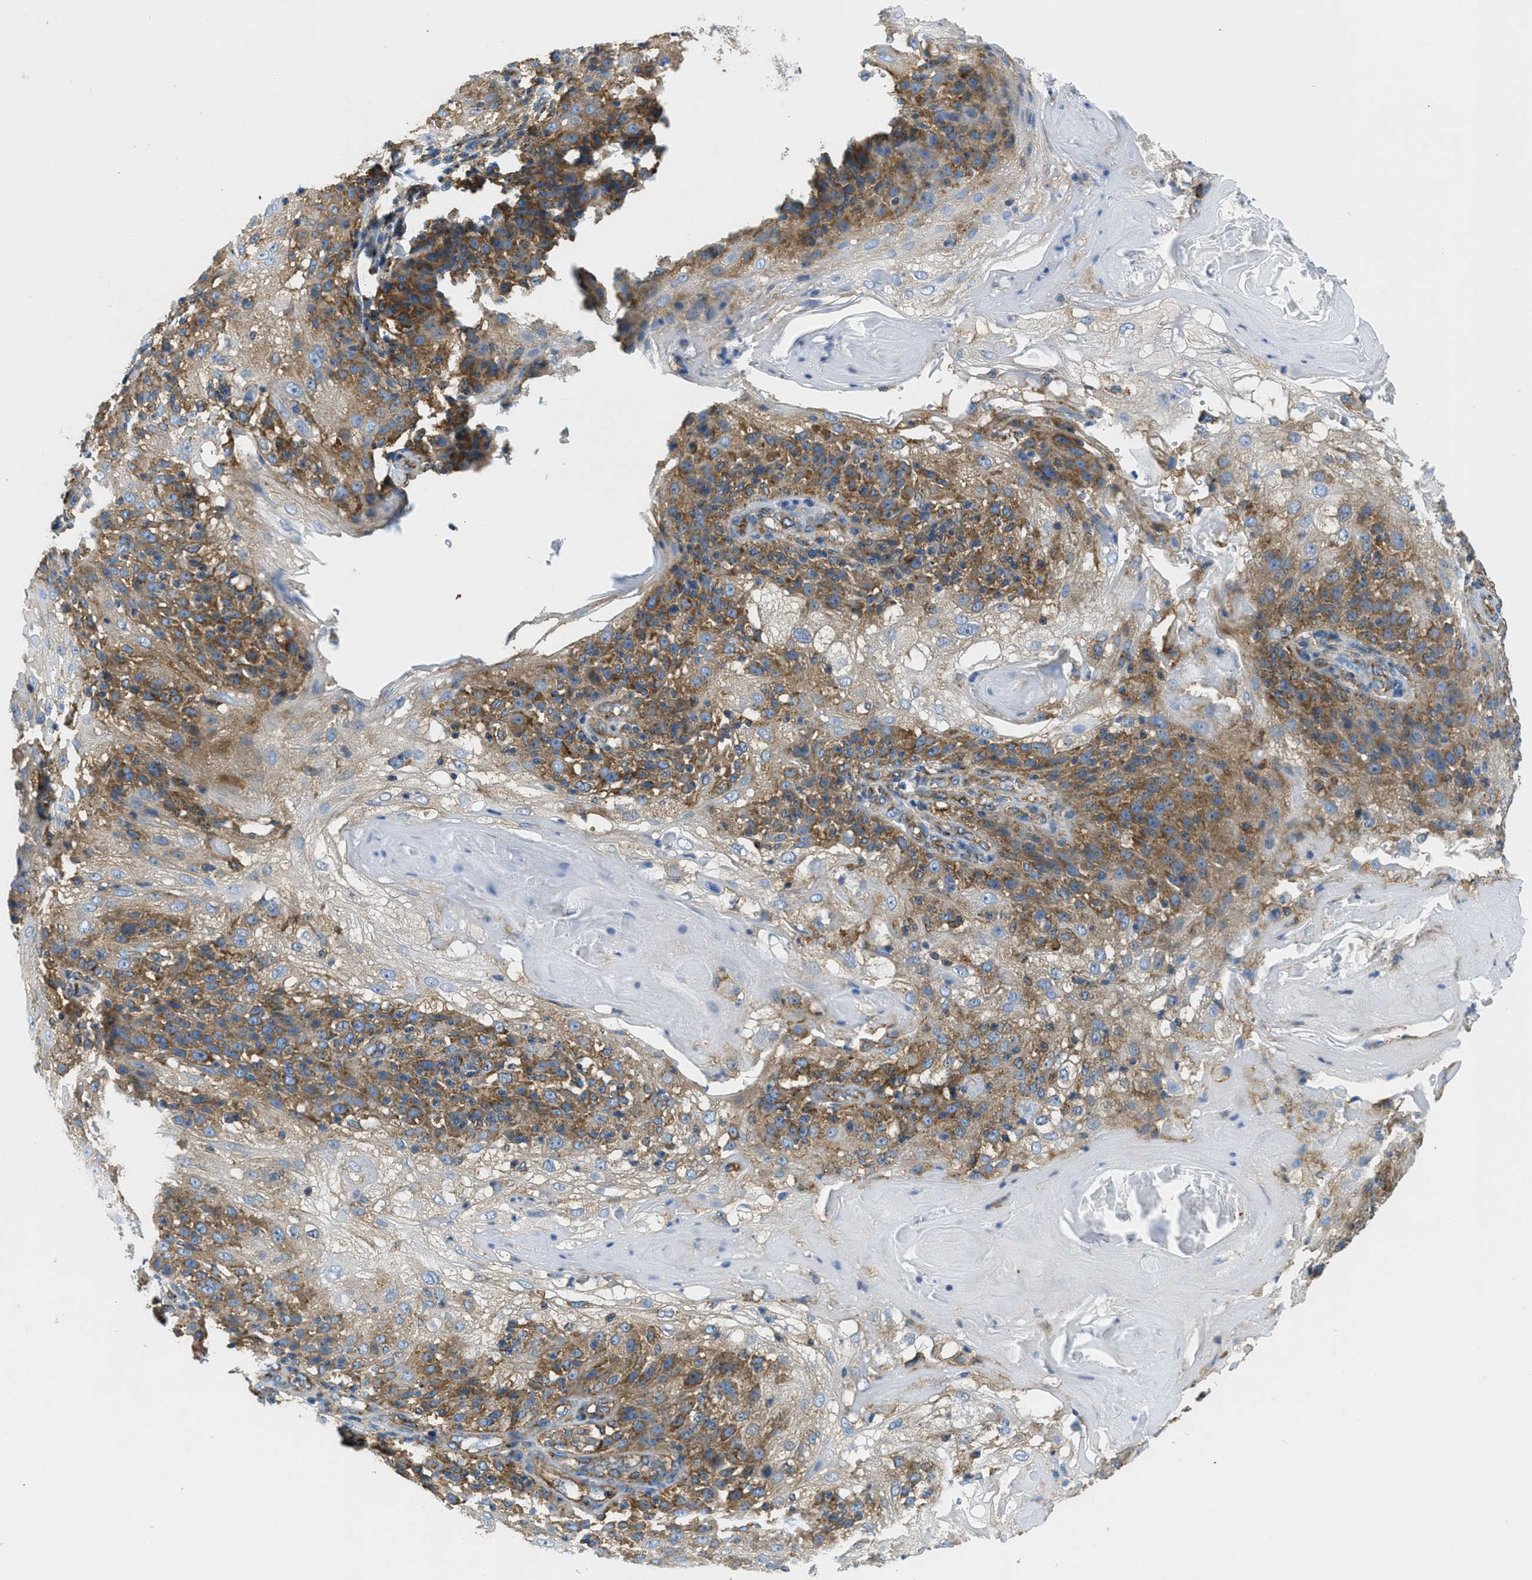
{"staining": {"intensity": "moderate", "quantity": ">75%", "location": "cytoplasmic/membranous"}, "tissue": "skin cancer", "cell_type": "Tumor cells", "image_type": "cancer", "snomed": [{"axis": "morphology", "description": "Normal tissue, NOS"}, {"axis": "morphology", "description": "Squamous cell carcinoma, NOS"}, {"axis": "topography", "description": "Skin"}], "caption": "Immunohistochemical staining of skin cancer demonstrates medium levels of moderate cytoplasmic/membranous positivity in about >75% of tumor cells.", "gene": "AP2B1", "patient": {"sex": "female", "age": 83}}